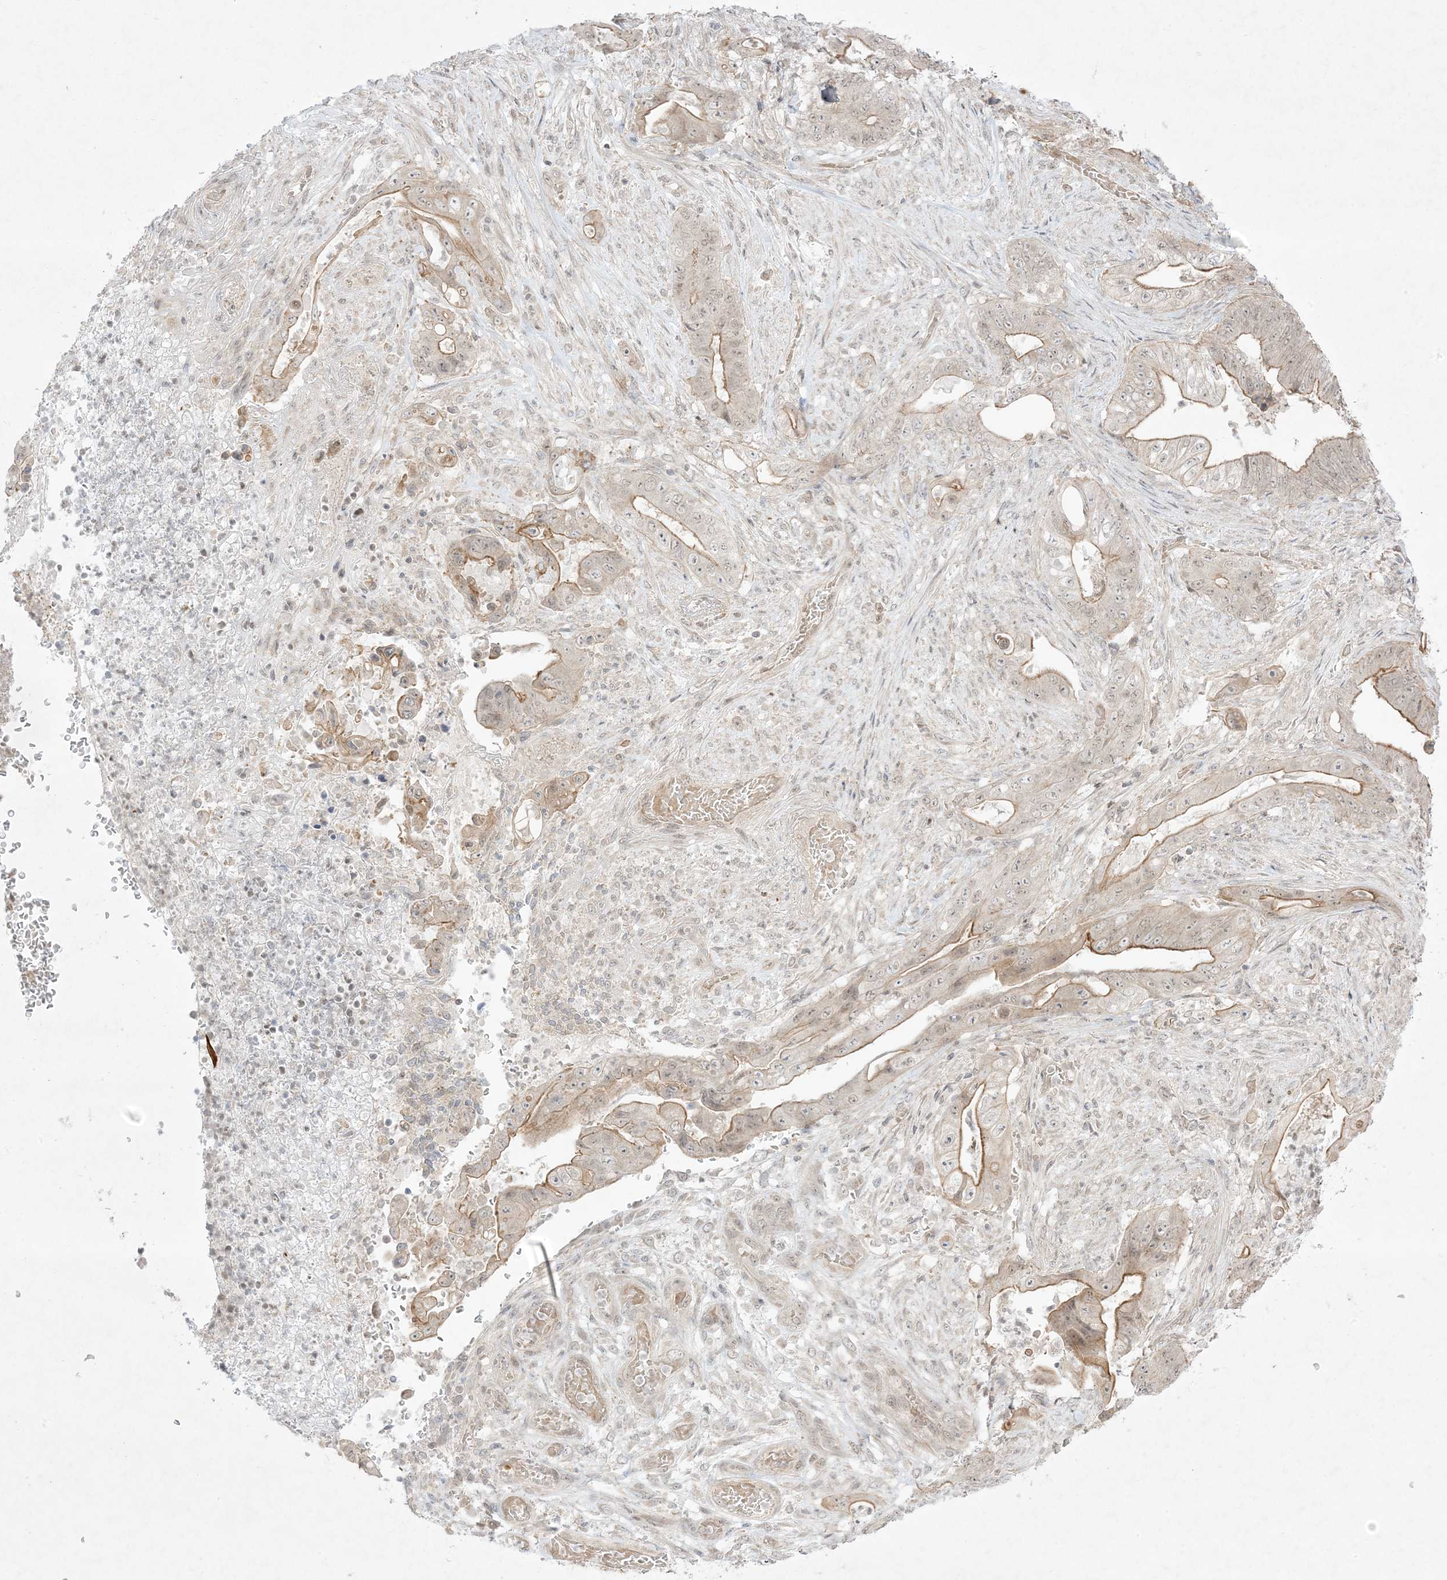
{"staining": {"intensity": "moderate", "quantity": "25%-75%", "location": "cytoplasmic/membranous"}, "tissue": "stomach cancer", "cell_type": "Tumor cells", "image_type": "cancer", "snomed": [{"axis": "morphology", "description": "Adenocarcinoma, NOS"}, {"axis": "topography", "description": "Stomach"}], "caption": "Adenocarcinoma (stomach) stained for a protein reveals moderate cytoplasmic/membranous positivity in tumor cells.", "gene": "PTK6", "patient": {"sex": "female", "age": 73}}